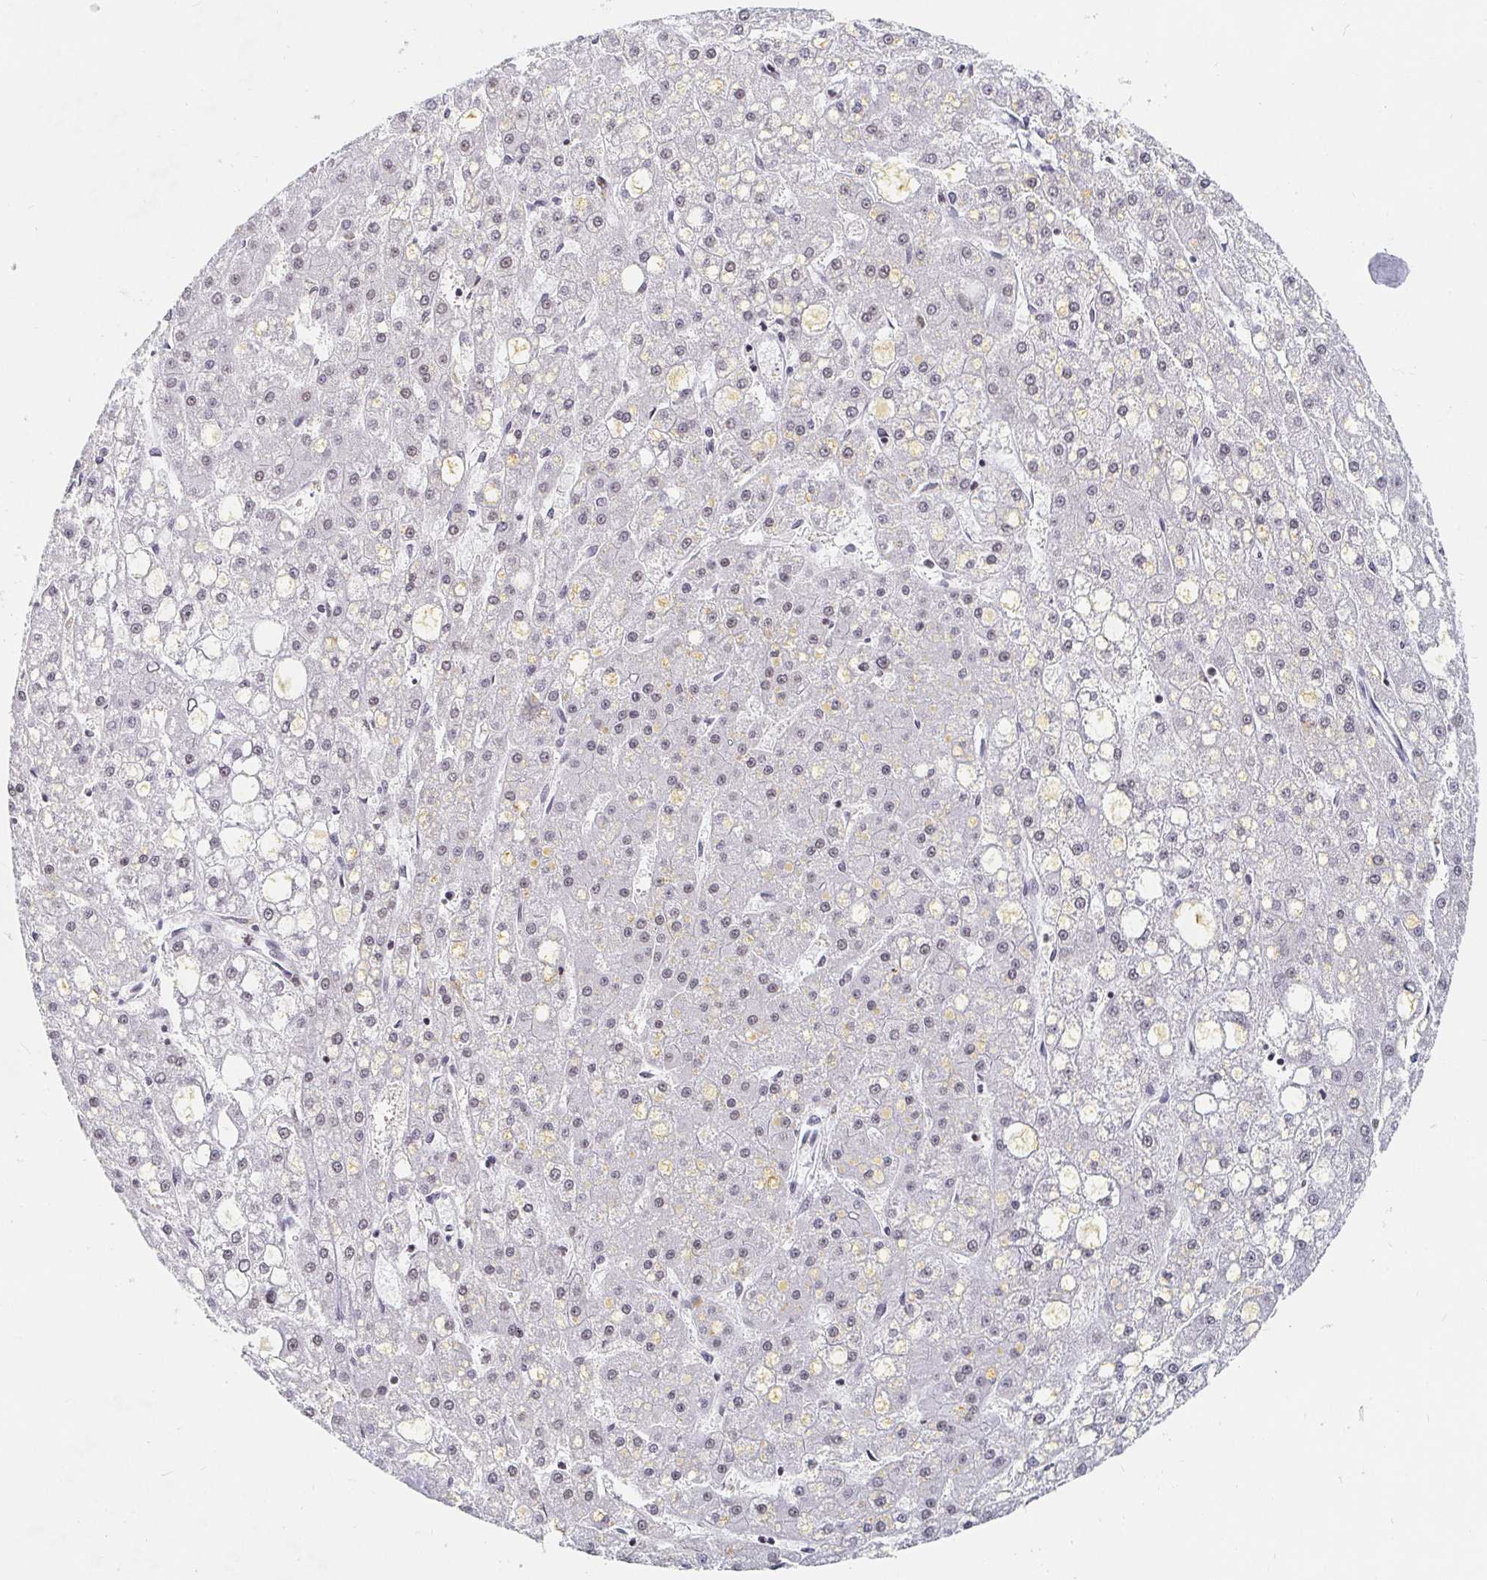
{"staining": {"intensity": "weak", "quantity": "<25%", "location": "nuclear"}, "tissue": "liver cancer", "cell_type": "Tumor cells", "image_type": "cancer", "snomed": [{"axis": "morphology", "description": "Carcinoma, Hepatocellular, NOS"}, {"axis": "topography", "description": "Liver"}], "caption": "IHC of hepatocellular carcinoma (liver) reveals no positivity in tumor cells.", "gene": "NME9", "patient": {"sex": "male", "age": 67}}